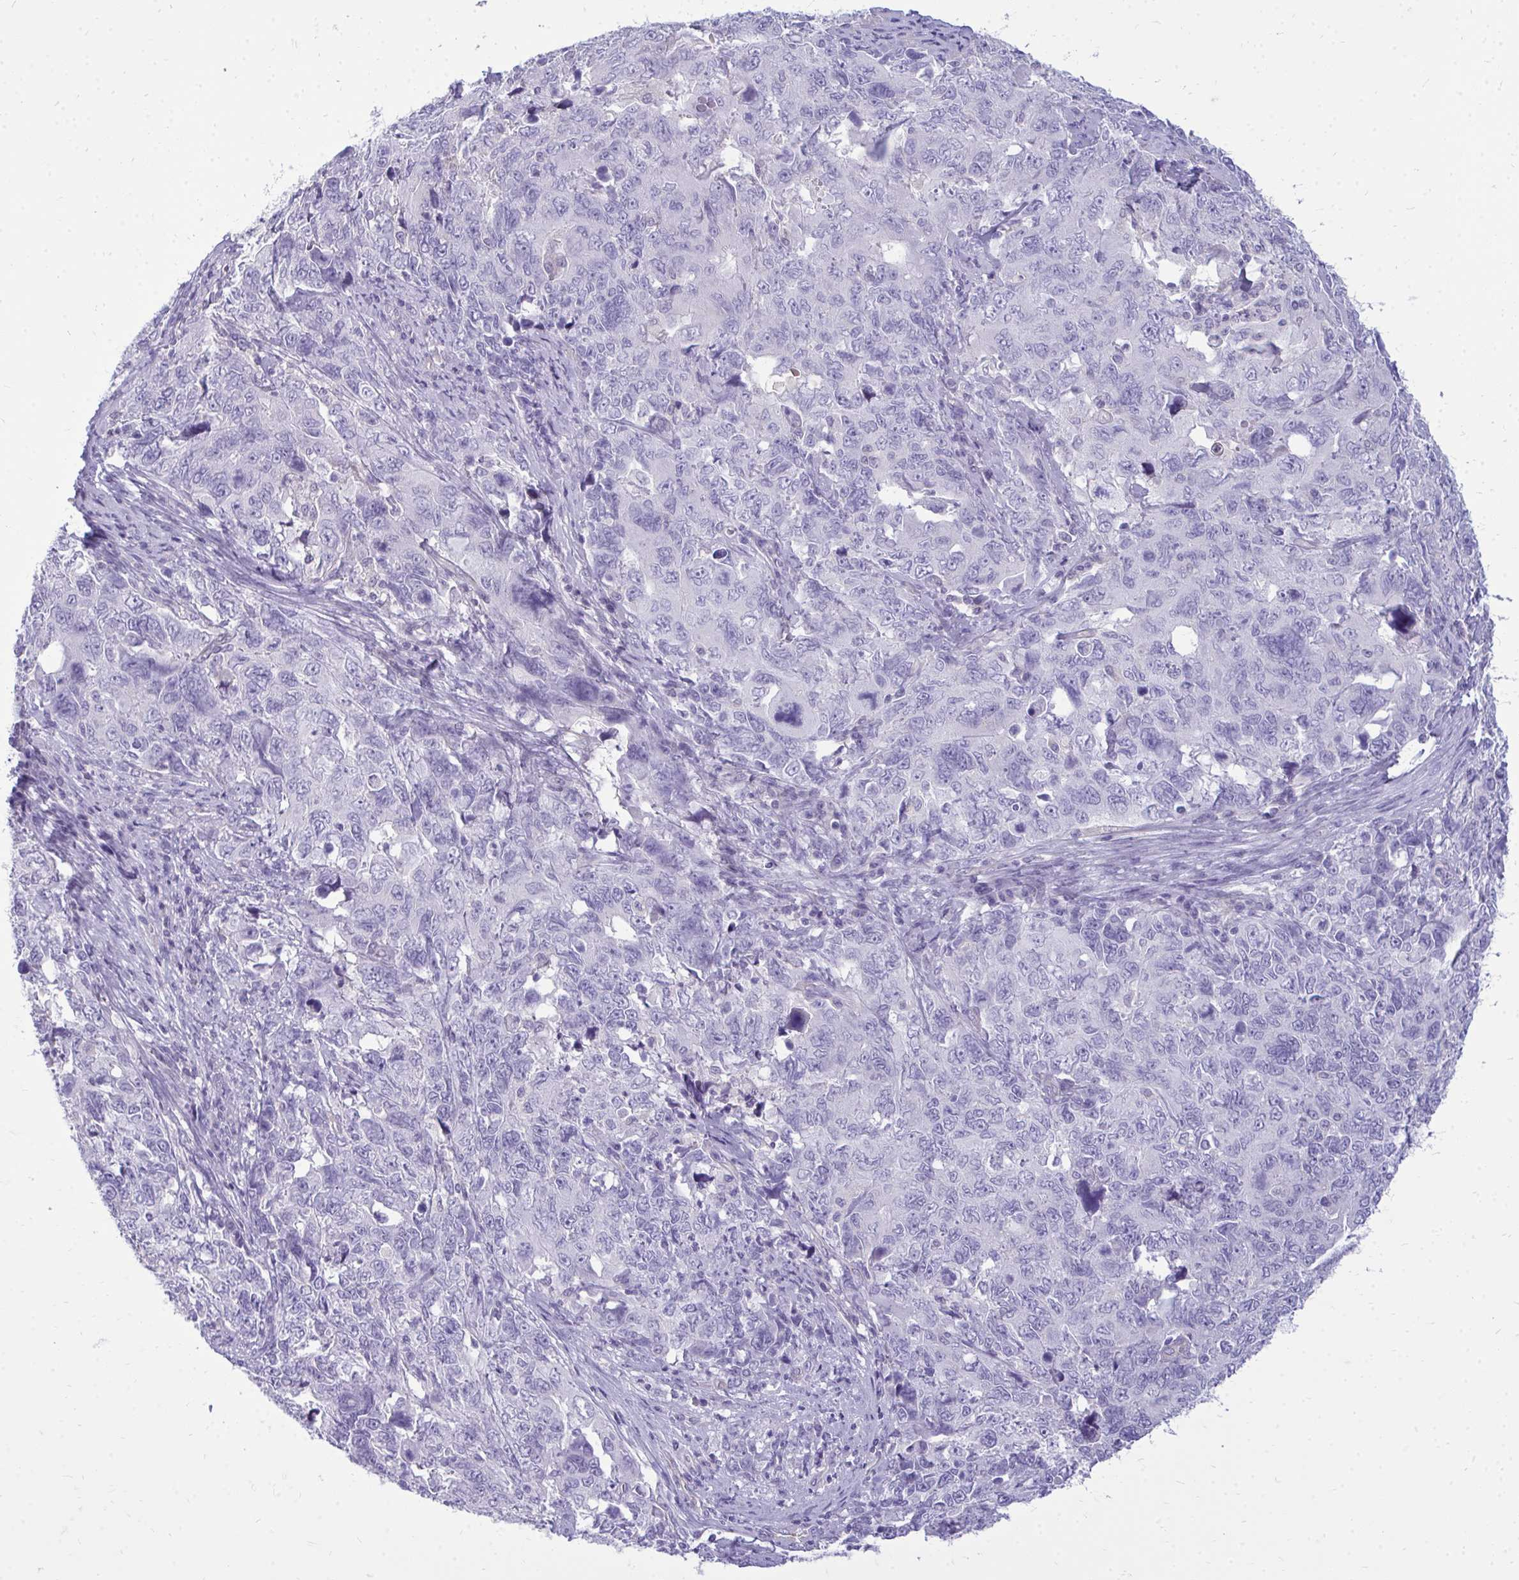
{"staining": {"intensity": "negative", "quantity": "none", "location": "none"}, "tissue": "cervical cancer", "cell_type": "Tumor cells", "image_type": "cancer", "snomed": [{"axis": "morphology", "description": "Adenocarcinoma, NOS"}, {"axis": "topography", "description": "Cervix"}], "caption": "DAB (3,3'-diaminobenzidine) immunohistochemical staining of cervical adenocarcinoma shows no significant expression in tumor cells.", "gene": "FABP3", "patient": {"sex": "female", "age": 63}}